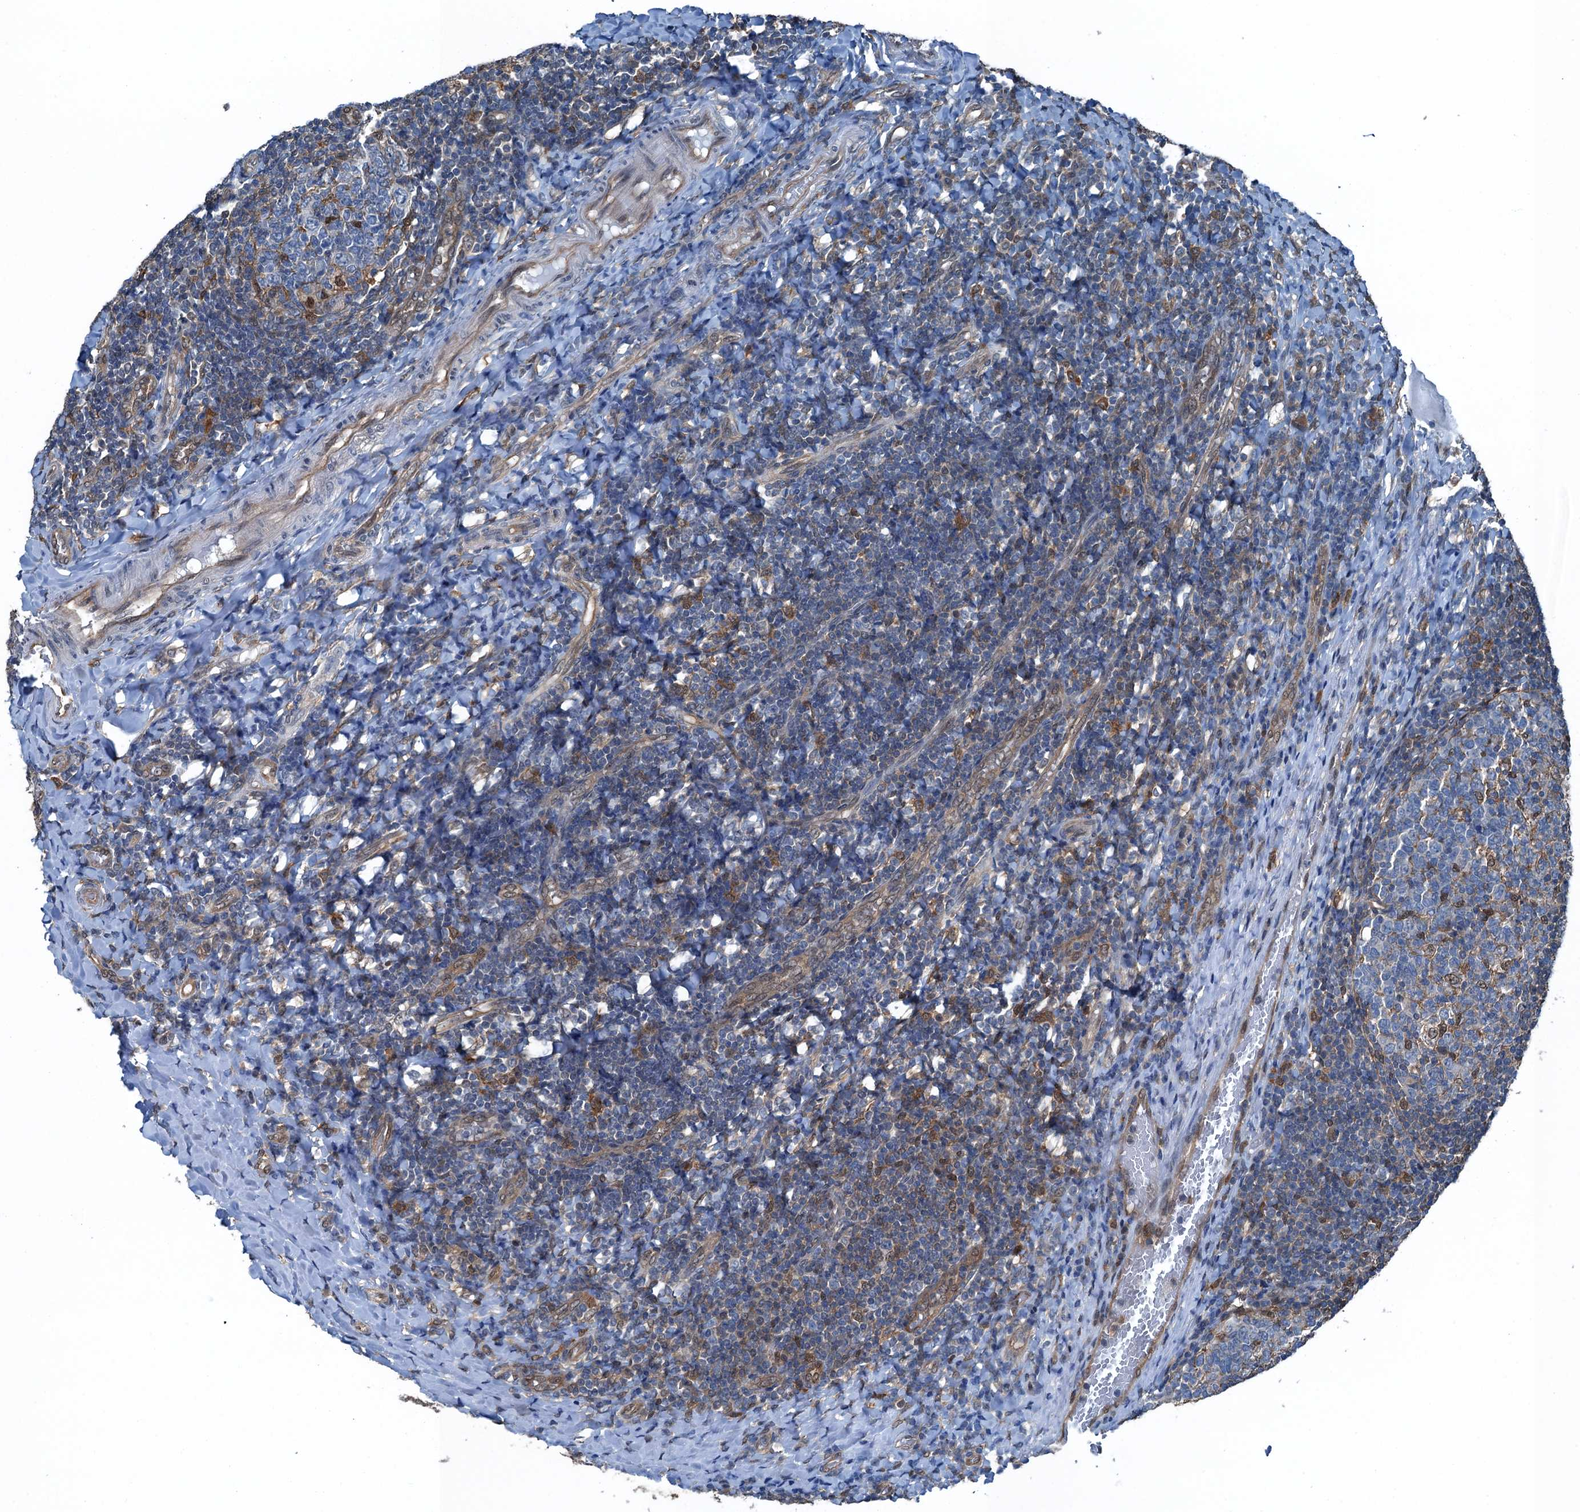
{"staining": {"intensity": "moderate", "quantity": "<25%", "location": "nuclear"}, "tissue": "tonsil", "cell_type": "Germinal center cells", "image_type": "normal", "snomed": [{"axis": "morphology", "description": "Normal tissue, NOS"}, {"axis": "topography", "description": "Tonsil"}], "caption": "Immunohistochemistry (DAB (3,3'-diaminobenzidine)) staining of unremarkable human tonsil demonstrates moderate nuclear protein expression in about <25% of germinal center cells.", "gene": "RNH1", "patient": {"sex": "female", "age": 19}}